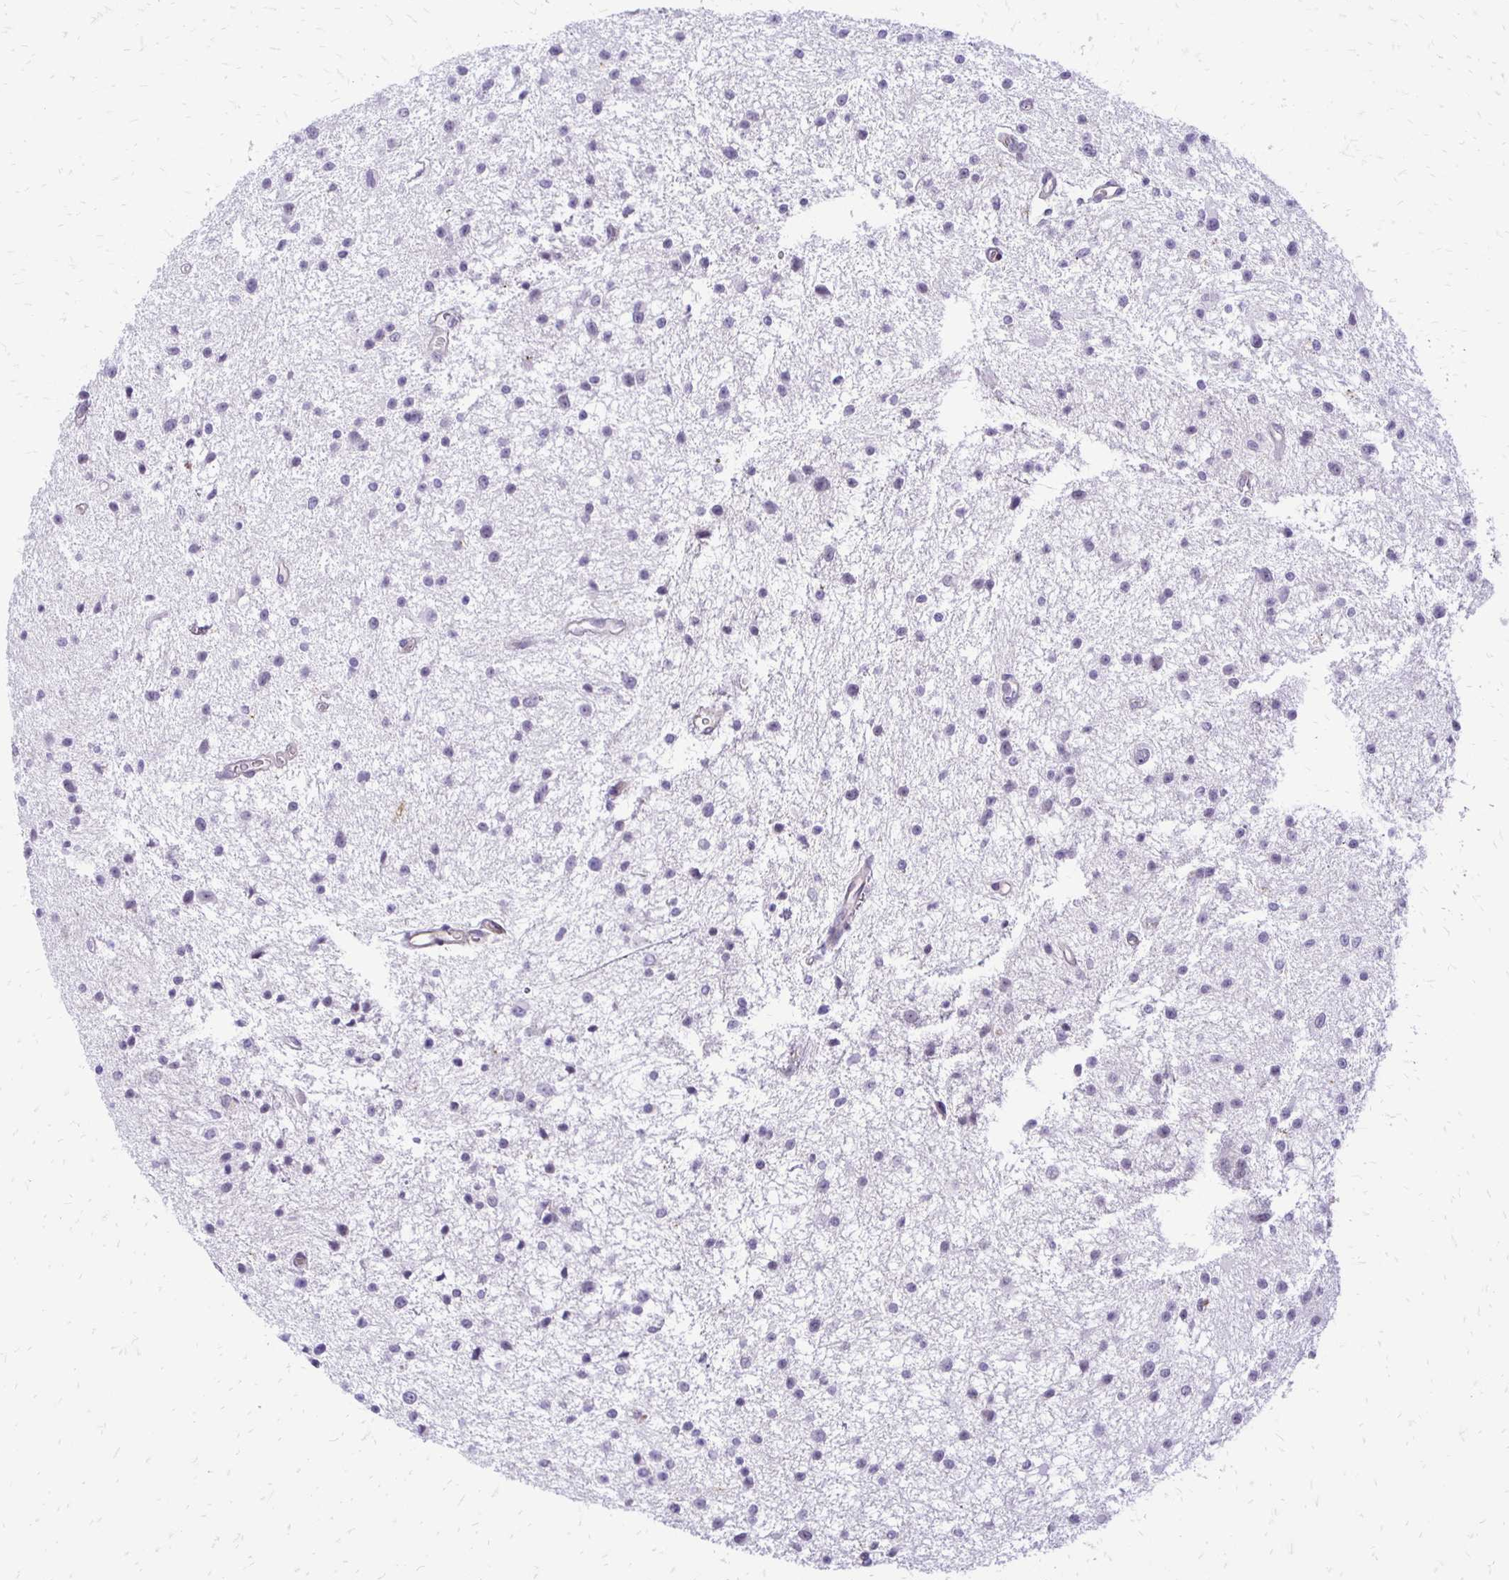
{"staining": {"intensity": "negative", "quantity": "none", "location": "none"}, "tissue": "glioma", "cell_type": "Tumor cells", "image_type": "cancer", "snomed": [{"axis": "morphology", "description": "Glioma, malignant, Low grade"}, {"axis": "topography", "description": "Brain"}], "caption": "This image is of glioma stained with immunohistochemistry (IHC) to label a protein in brown with the nuclei are counter-stained blue. There is no expression in tumor cells.", "gene": "EPYC", "patient": {"sex": "male", "age": 43}}